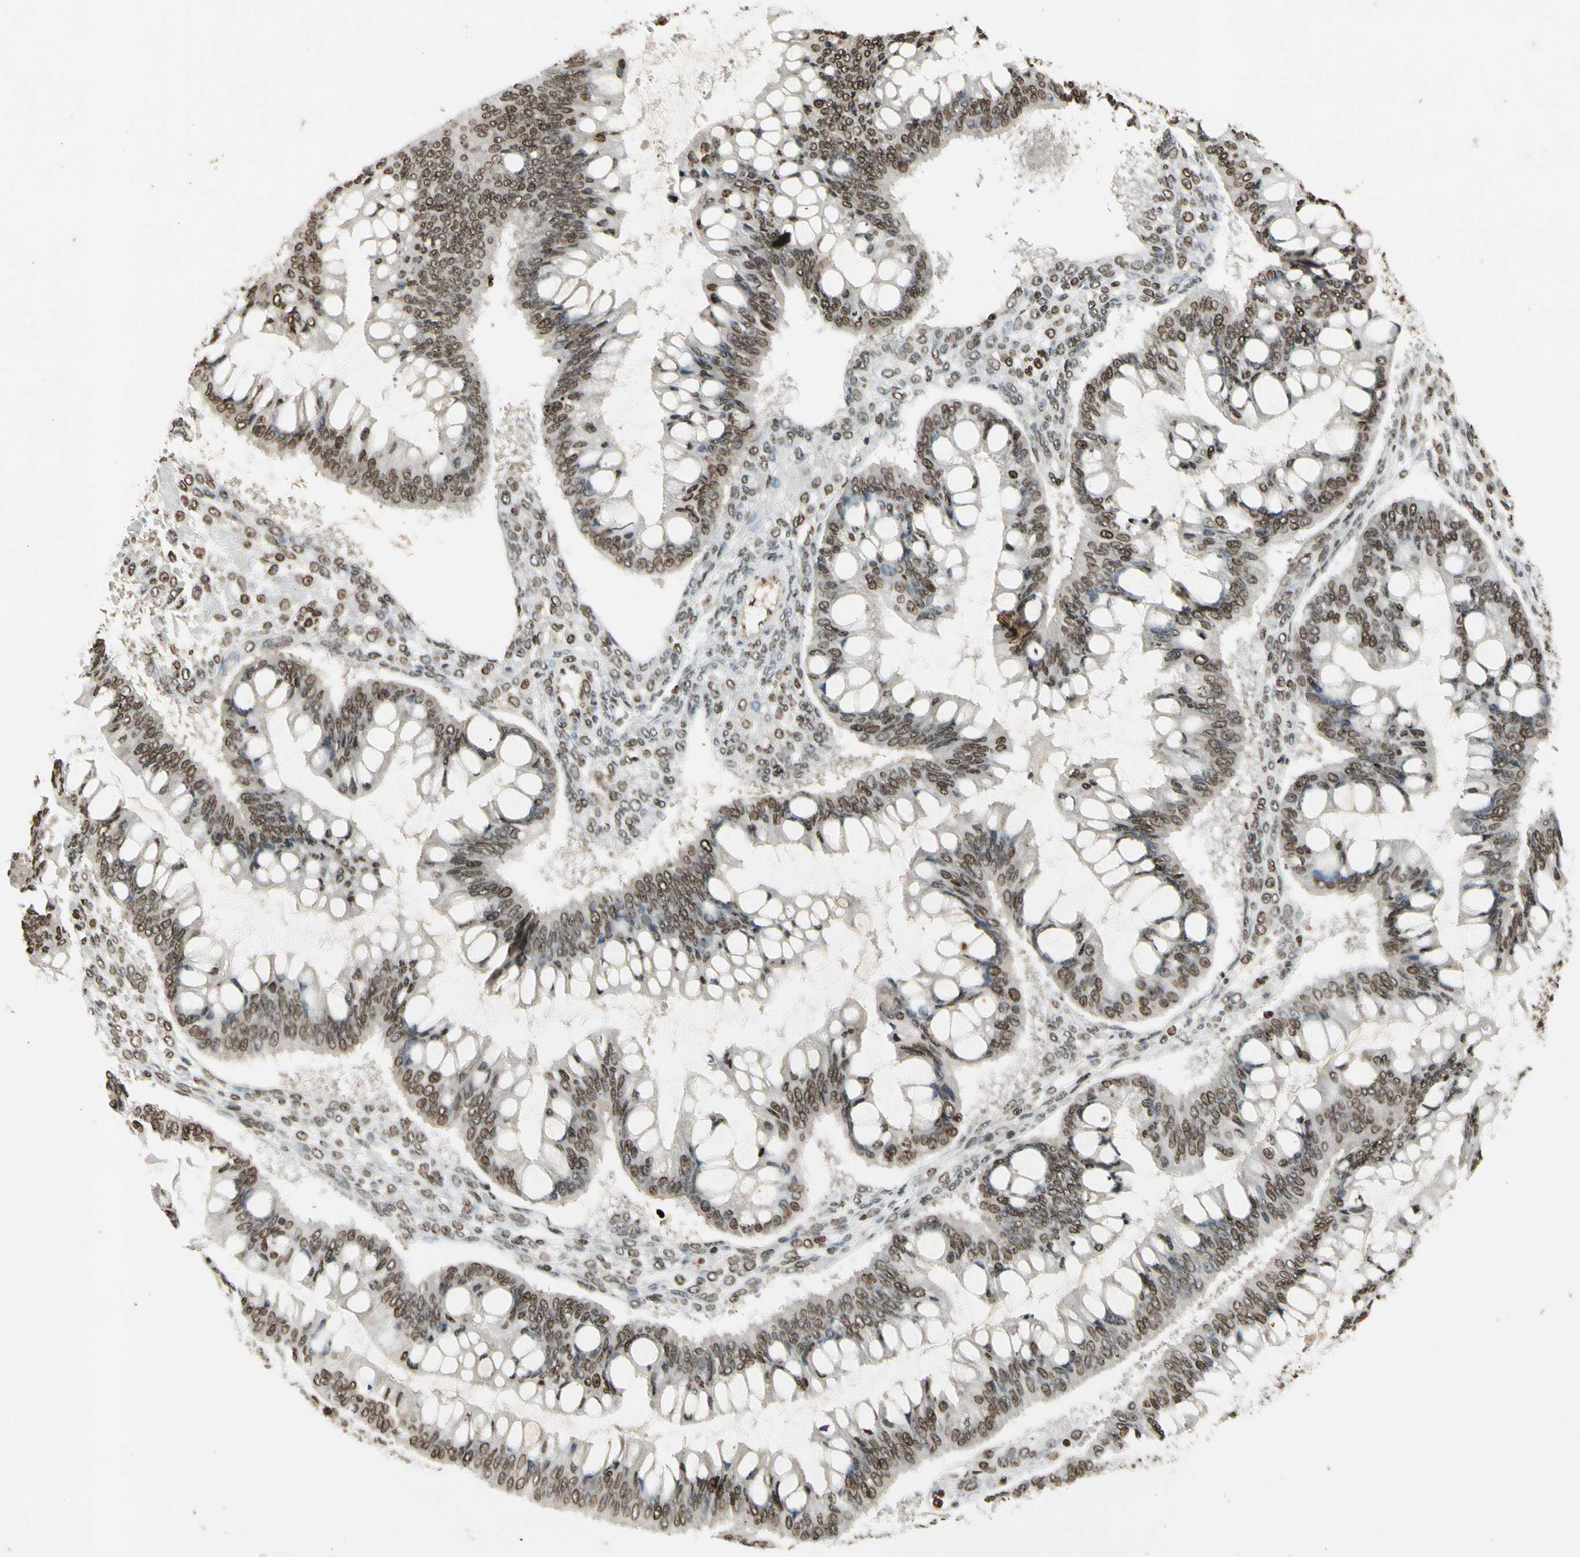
{"staining": {"intensity": "moderate", "quantity": ">75%", "location": "nuclear"}, "tissue": "ovarian cancer", "cell_type": "Tumor cells", "image_type": "cancer", "snomed": [{"axis": "morphology", "description": "Cystadenocarcinoma, mucinous, NOS"}, {"axis": "topography", "description": "Ovary"}], "caption": "This is an image of immunohistochemistry staining of mucinous cystadenocarcinoma (ovarian), which shows moderate expression in the nuclear of tumor cells.", "gene": "RORA", "patient": {"sex": "female", "age": 73}}